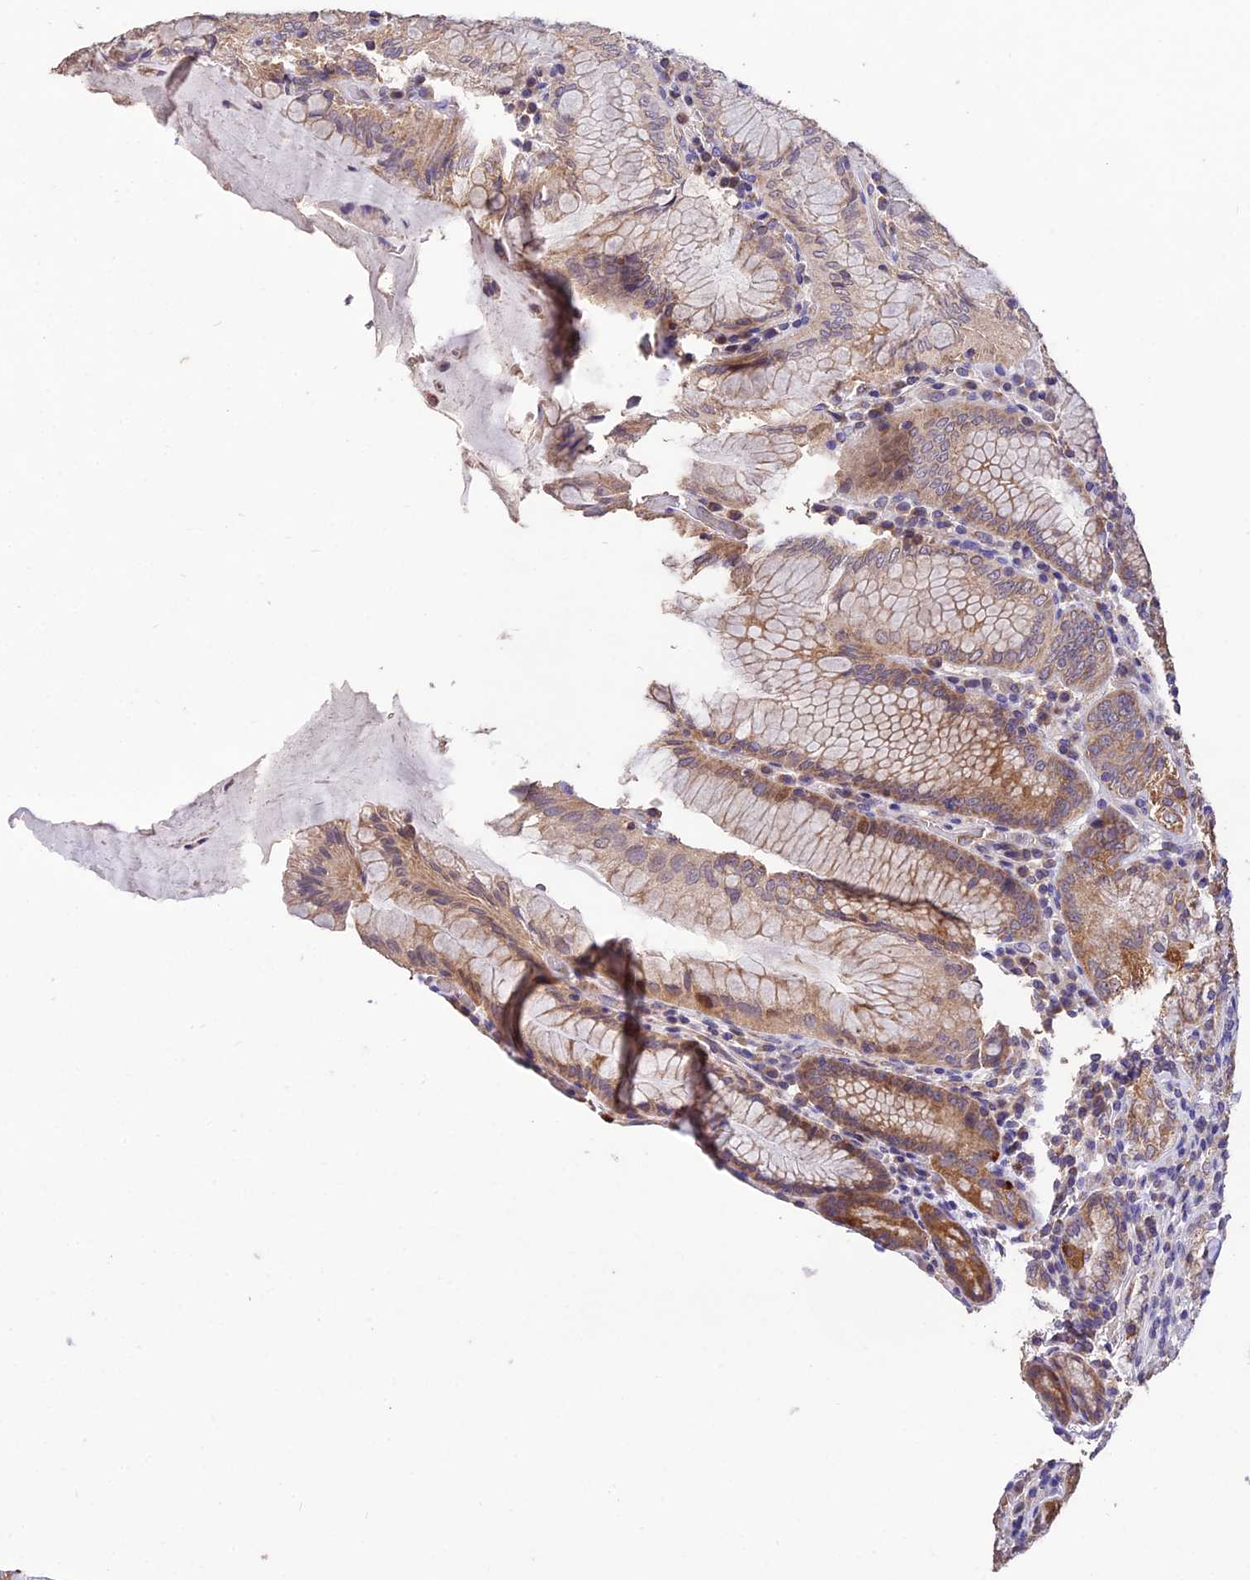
{"staining": {"intensity": "strong", "quantity": "25%-75%", "location": "cytoplasmic/membranous"}, "tissue": "stomach", "cell_type": "Glandular cells", "image_type": "normal", "snomed": [{"axis": "morphology", "description": "Normal tissue, NOS"}, {"axis": "topography", "description": "Stomach, upper"}, {"axis": "topography", "description": "Stomach, lower"}], "caption": "About 25%-75% of glandular cells in normal human stomach reveal strong cytoplasmic/membranous protein expression as visualized by brown immunohistochemical staining.", "gene": "SDHD", "patient": {"sex": "female", "age": 76}}